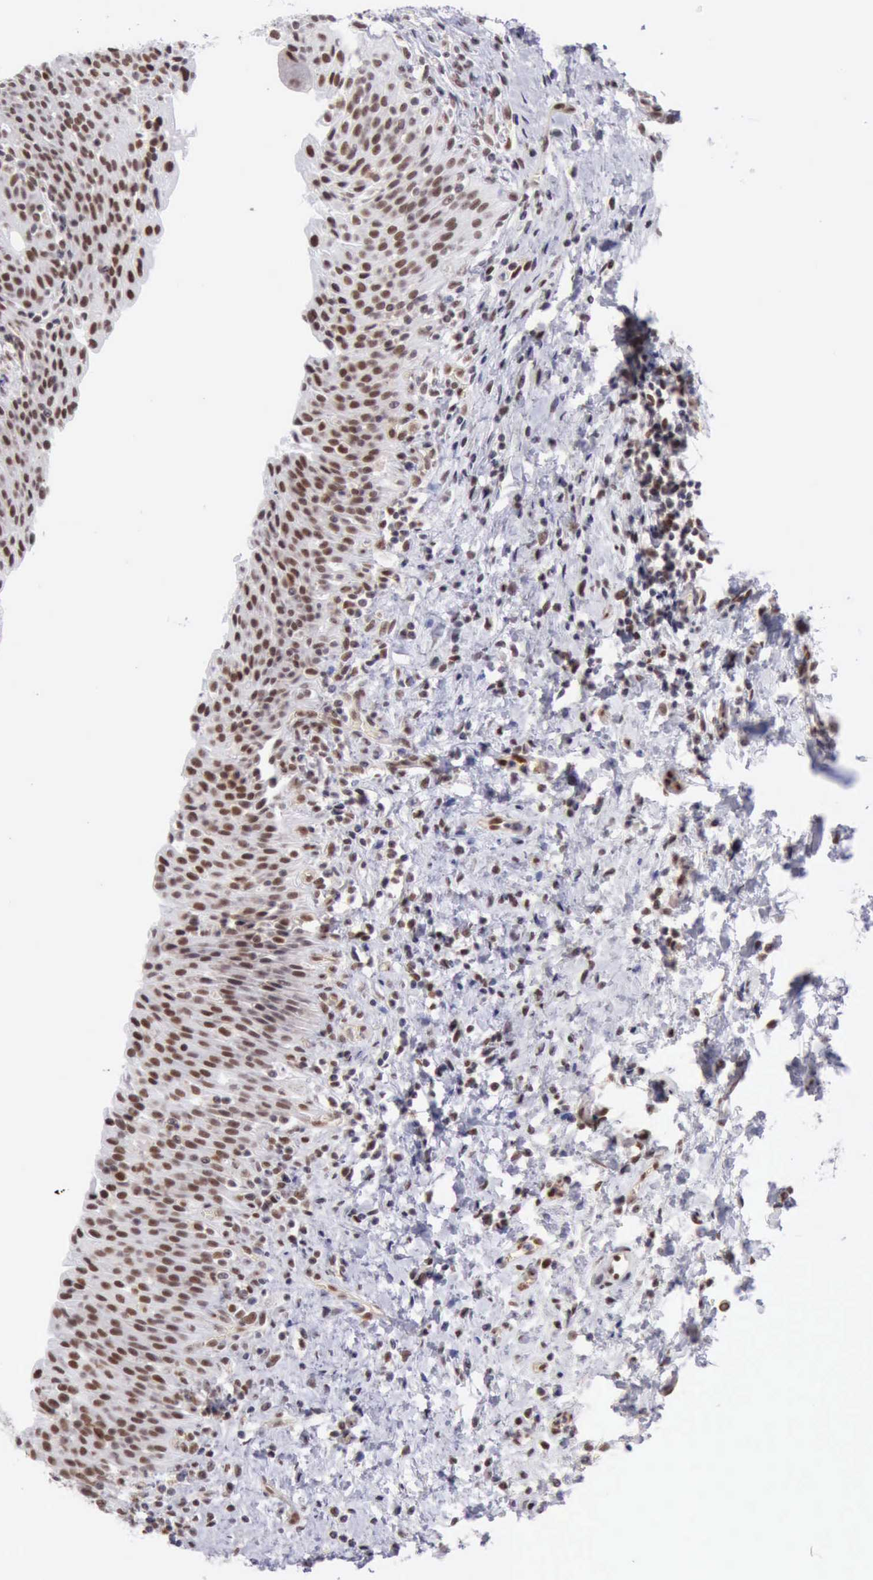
{"staining": {"intensity": "moderate", "quantity": ">75%", "location": "nuclear"}, "tissue": "urinary bladder", "cell_type": "Urothelial cells", "image_type": "normal", "snomed": [{"axis": "morphology", "description": "Normal tissue, NOS"}, {"axis": "topography", "description": "Urinary bladder"}], "caption": "Urinary bladder stained for a protein (brown) shows moderate nuclear positive positivity in about >75% of urothelial cells.", "gene": "ERCC4", "patient": {"sex": "male", "age": 51}}